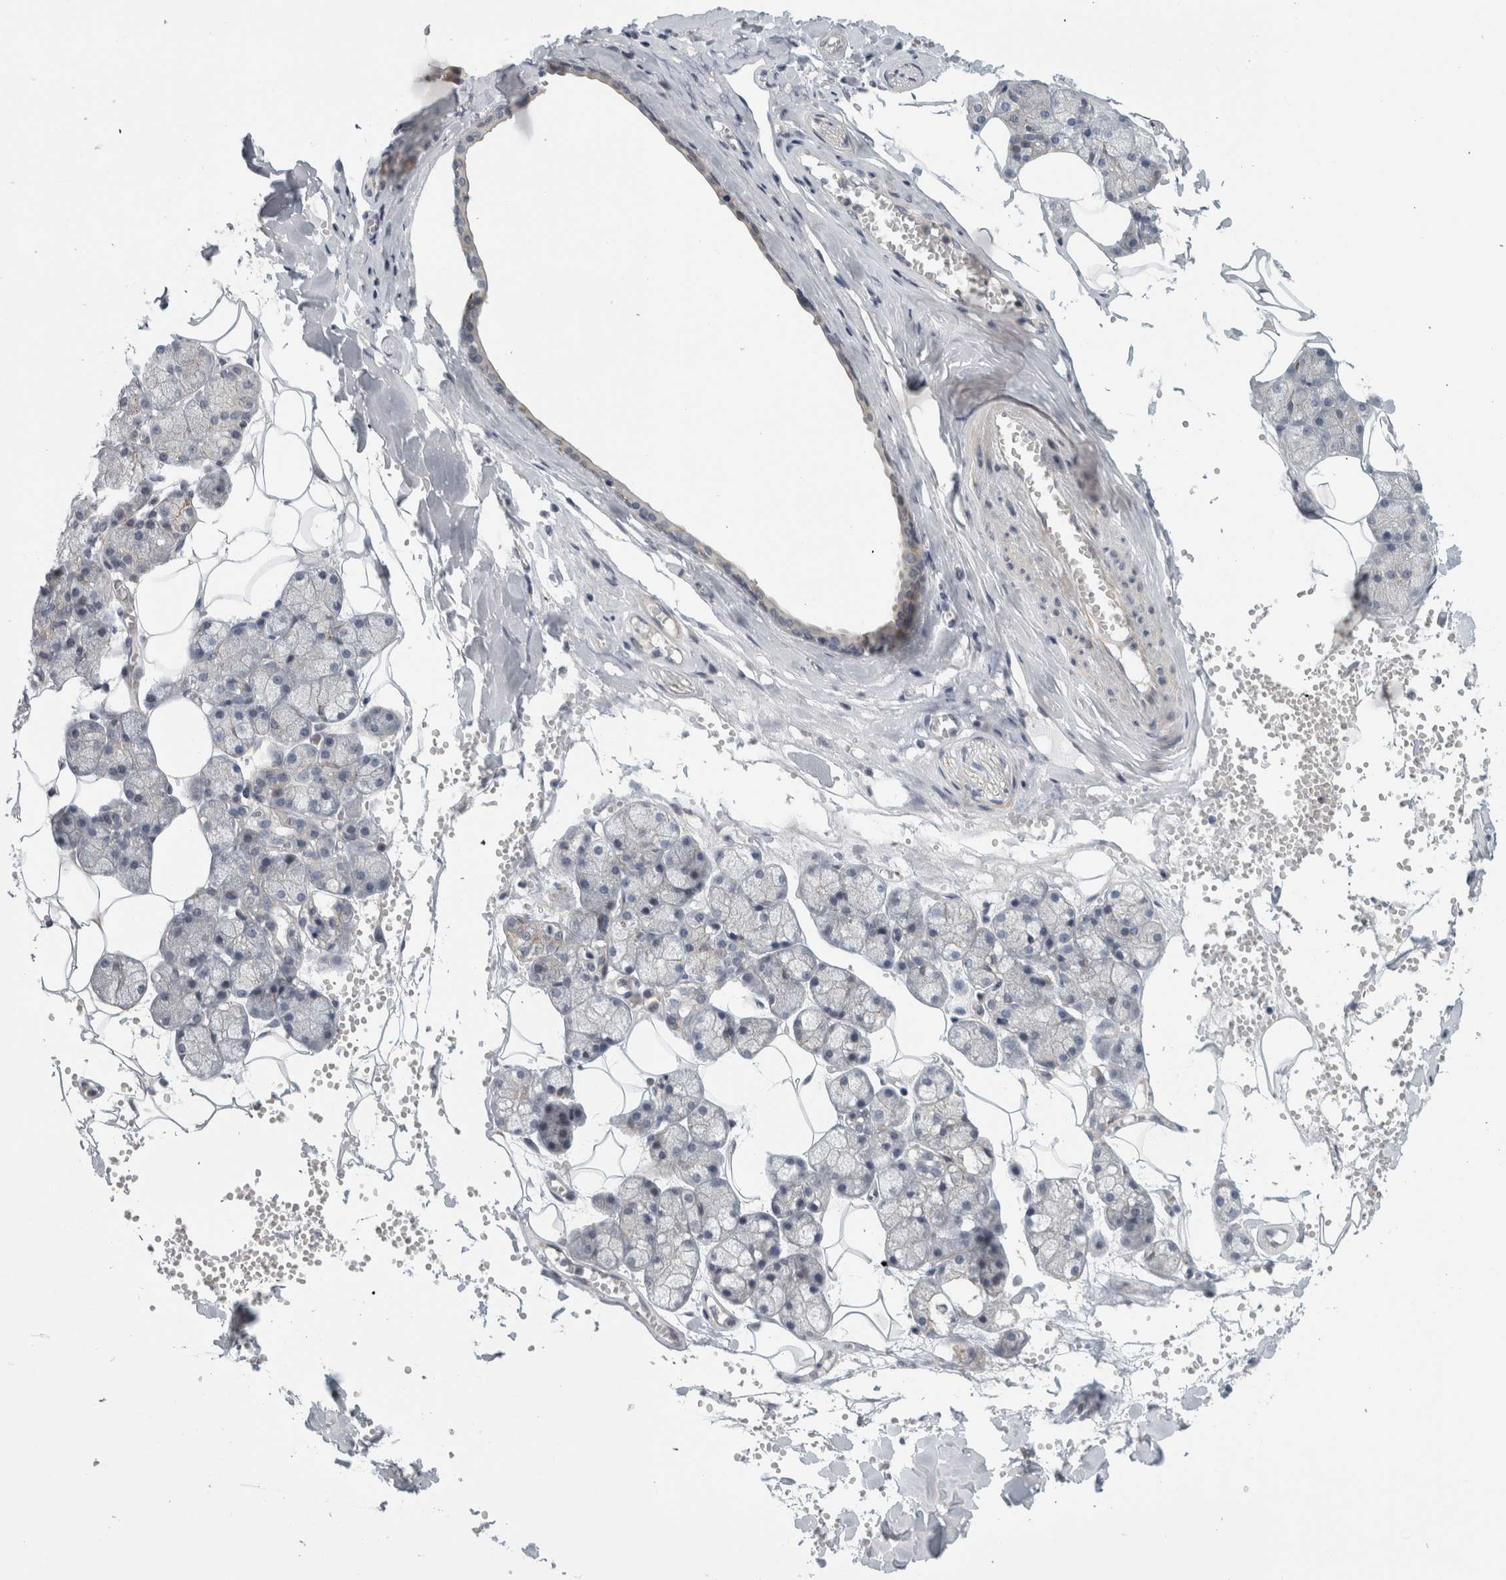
{"staining": {"intensity": "weak", "quantity": "<25%", "location": "cytoplasmic/membranous"}, "tissue": "salivary gland", "cell_type": "Glandular cells", "image_type": "normal", "snomed": [{"axis": "morphology", "description": "Normal tissue, NOS"}, {"axis": "topography", "description": "Salivary gland"}], "caption": "Immunohistochemical staining of unremarkable human salivary gland shows no significant expression in glandular cells.", "gene": "ZNF804B", "patient": {"sex": "male", "age": 62}}